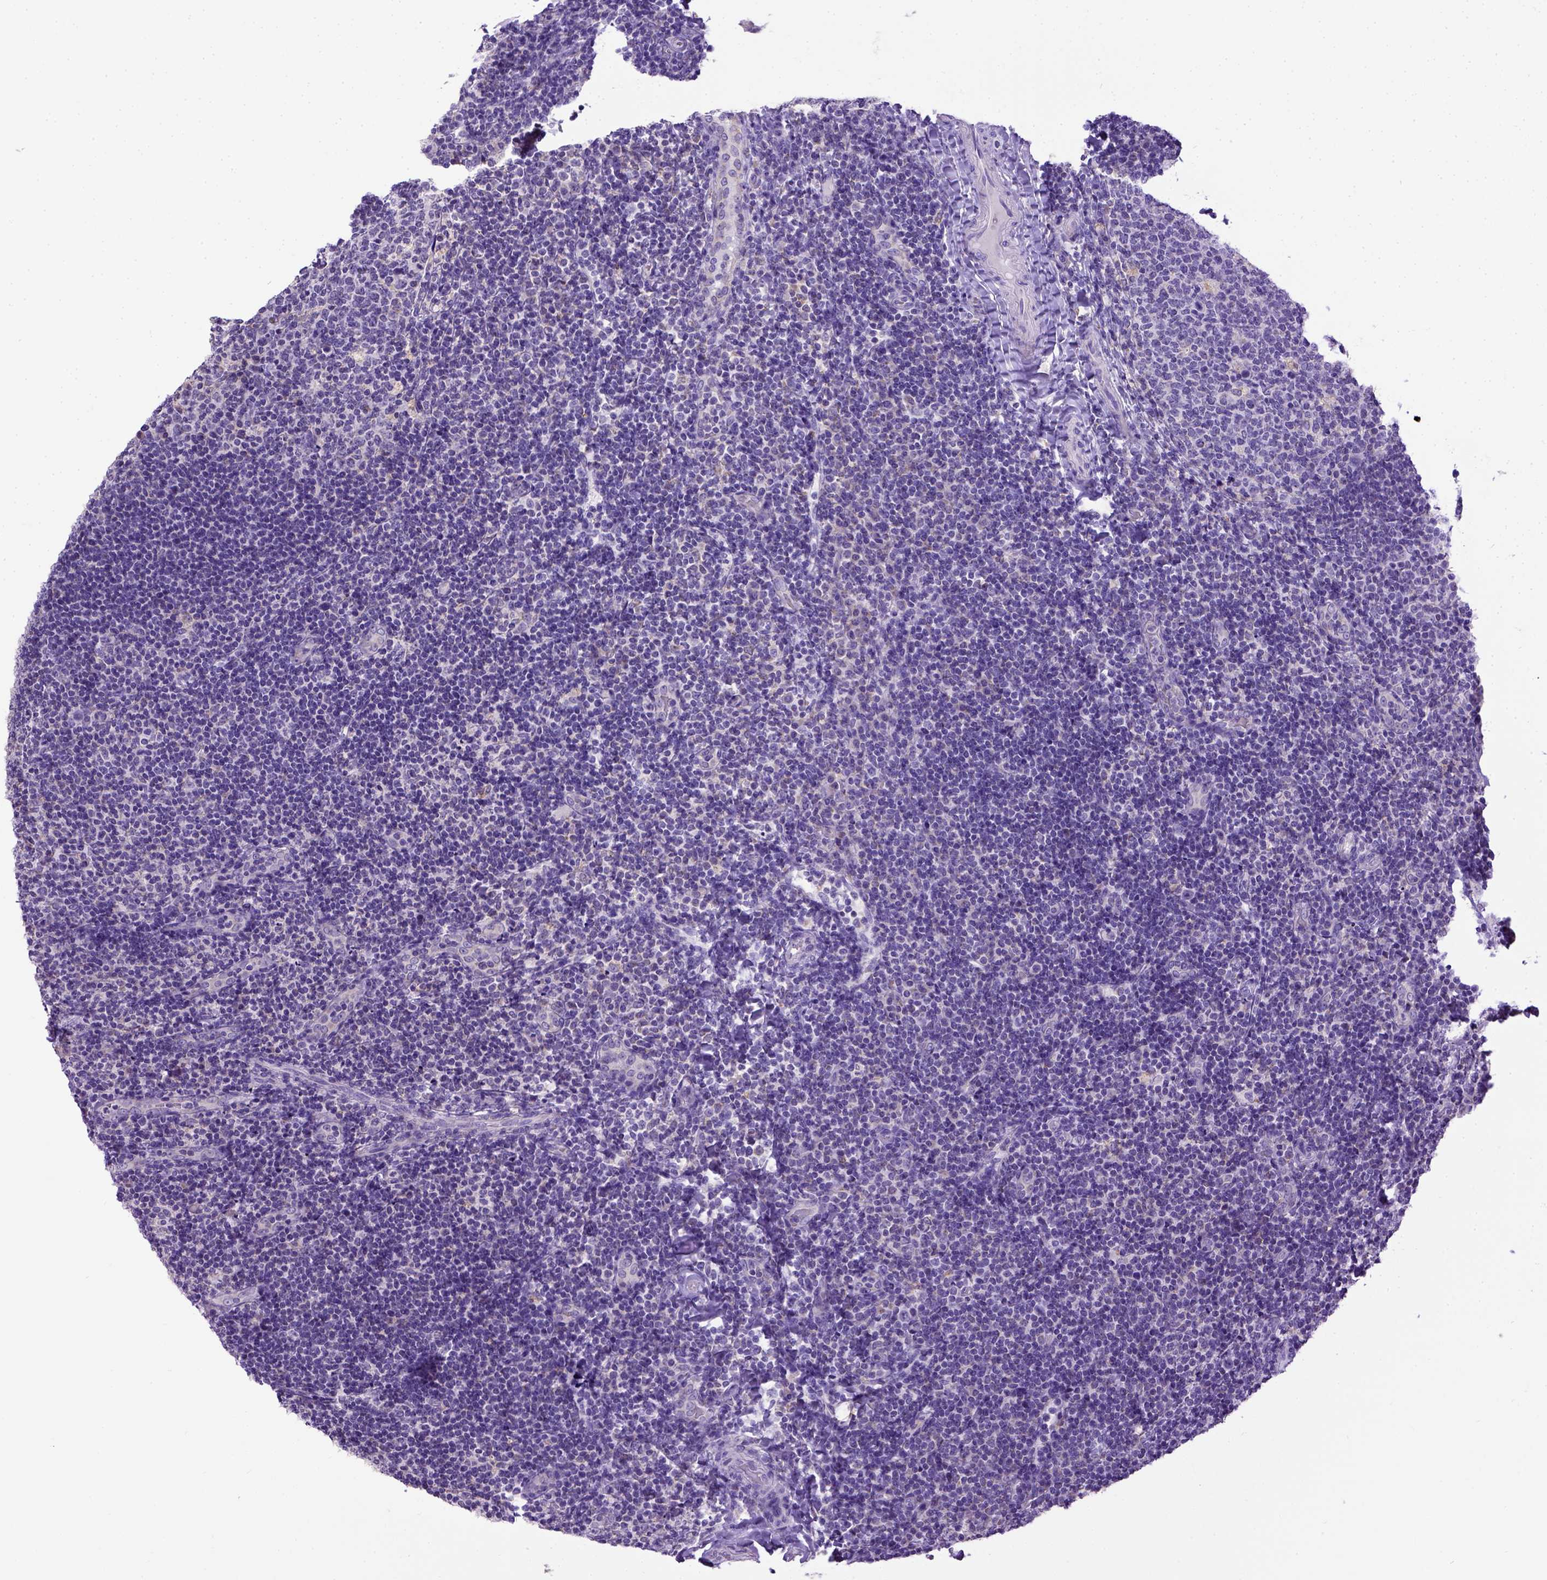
{"staining": {"intensity": "negative", "quantity": "none", "location": "none"}, "tissue": "tonsil", "cell_type": "Germinal center cells", "image_type": "normal", "snomed": [{"axis": "morphology", "description": "Normal tissue, NOS"}, {"axis": "topography", "description": "Tonsil"}], "caption": "This is a histopathology image of immunohistochemistry (IHC) staining of benign tonsil, which shows no positivity in germinal center cells.", "gene": "SPEF1", "patient": {"sex": "female", "age": 10}}